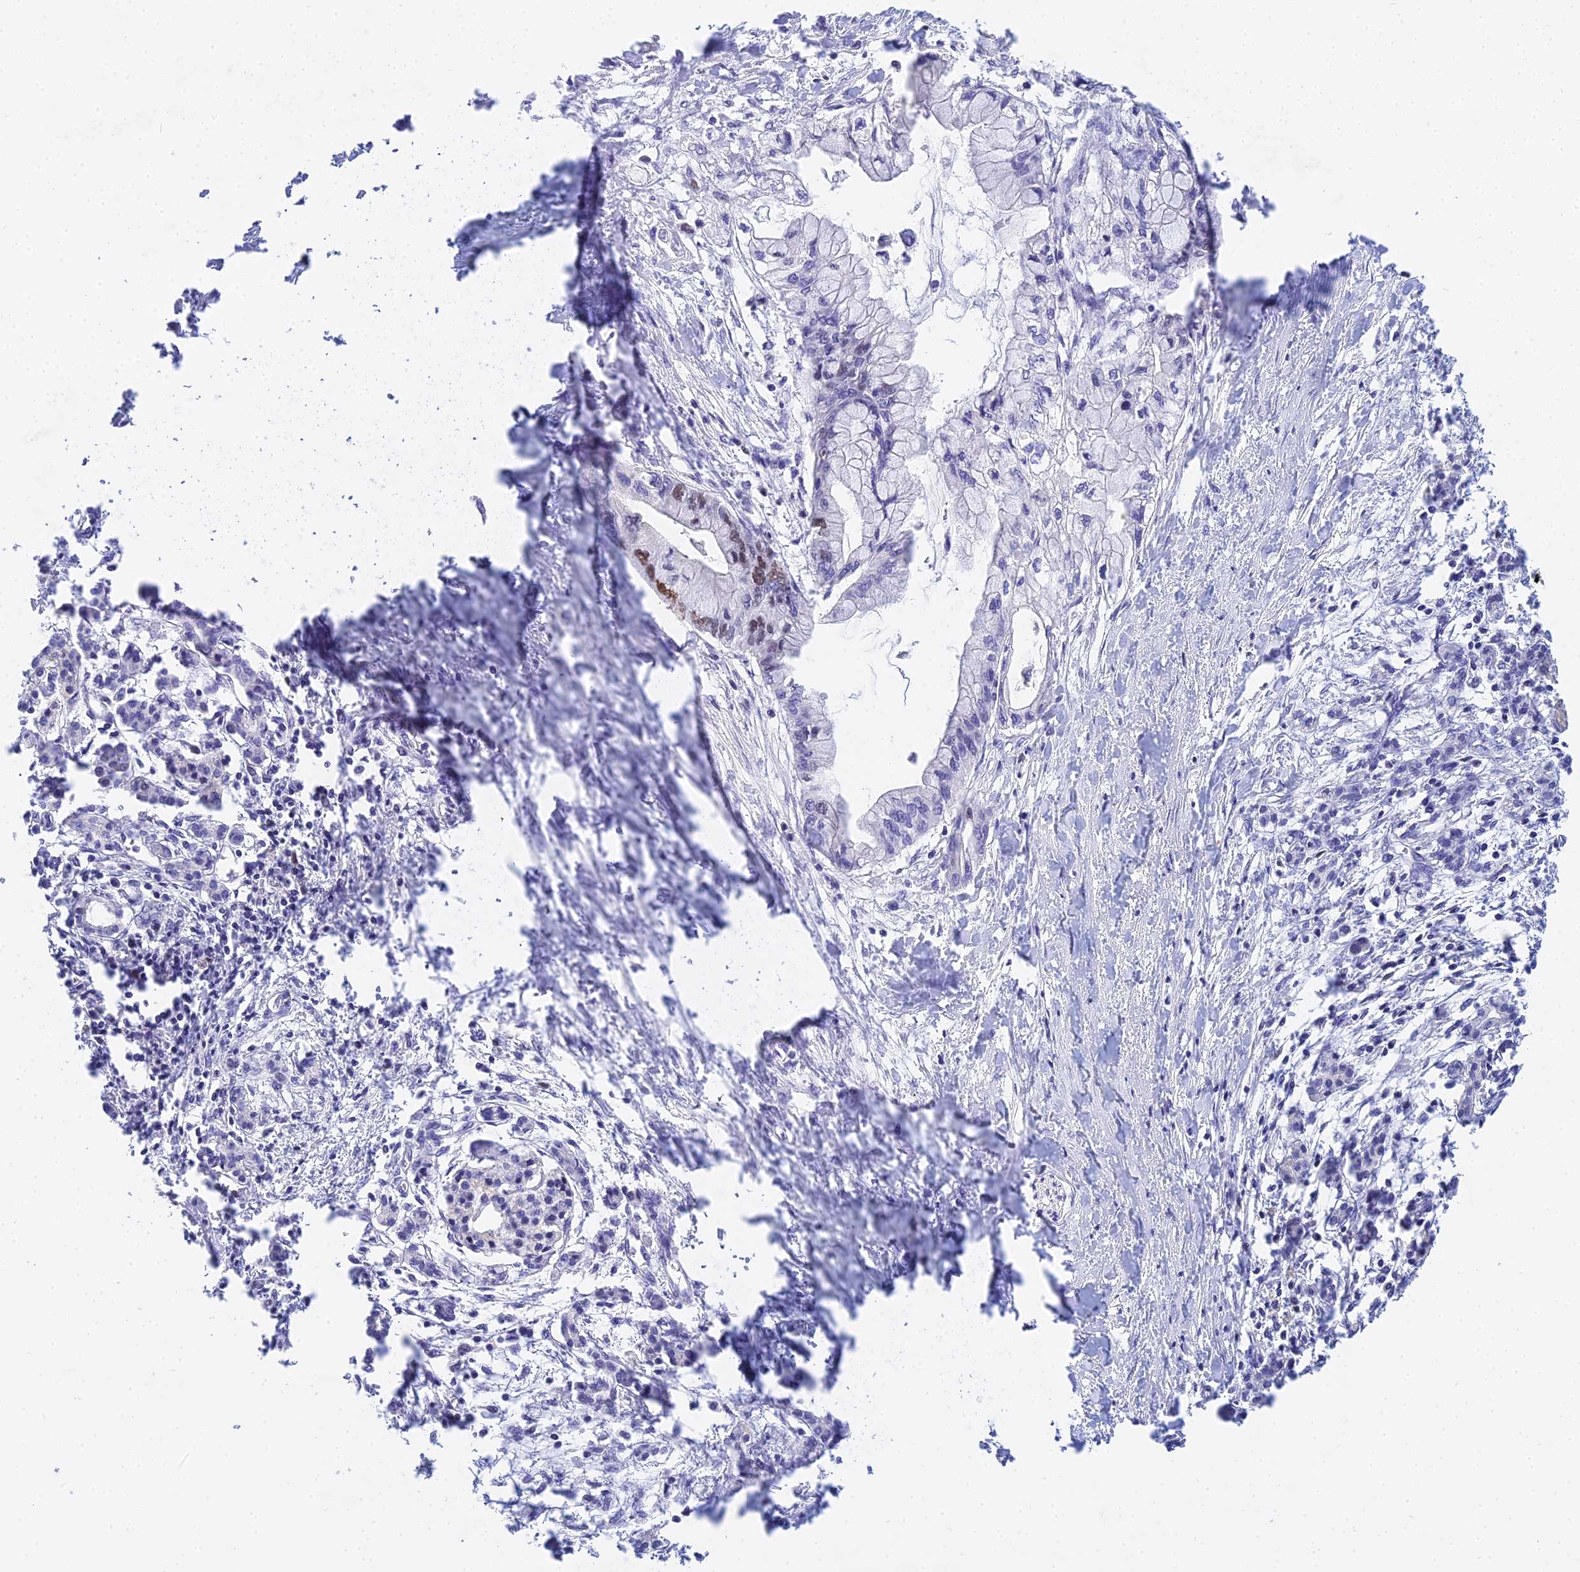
{"staining": {"intensity": "negative", "quantity": "none", "location": "none"}, "tissue": "pancreatic cancer", "cell_type": "Tumor cells", "image_type": "cancer", "snomed": [{"axis": "morphology", "description": "Adenocarcinoma, NOS"}, {"axis": "topography", "description": "Pancreas"}], "caption": "IHC micrograph of human adenocarcinoma (pancreatic) stained for a protein (brown), which displays no positivity in tumor cells.", "gene": "MCM2", "patient": {"sex": "male", "age": 48}}